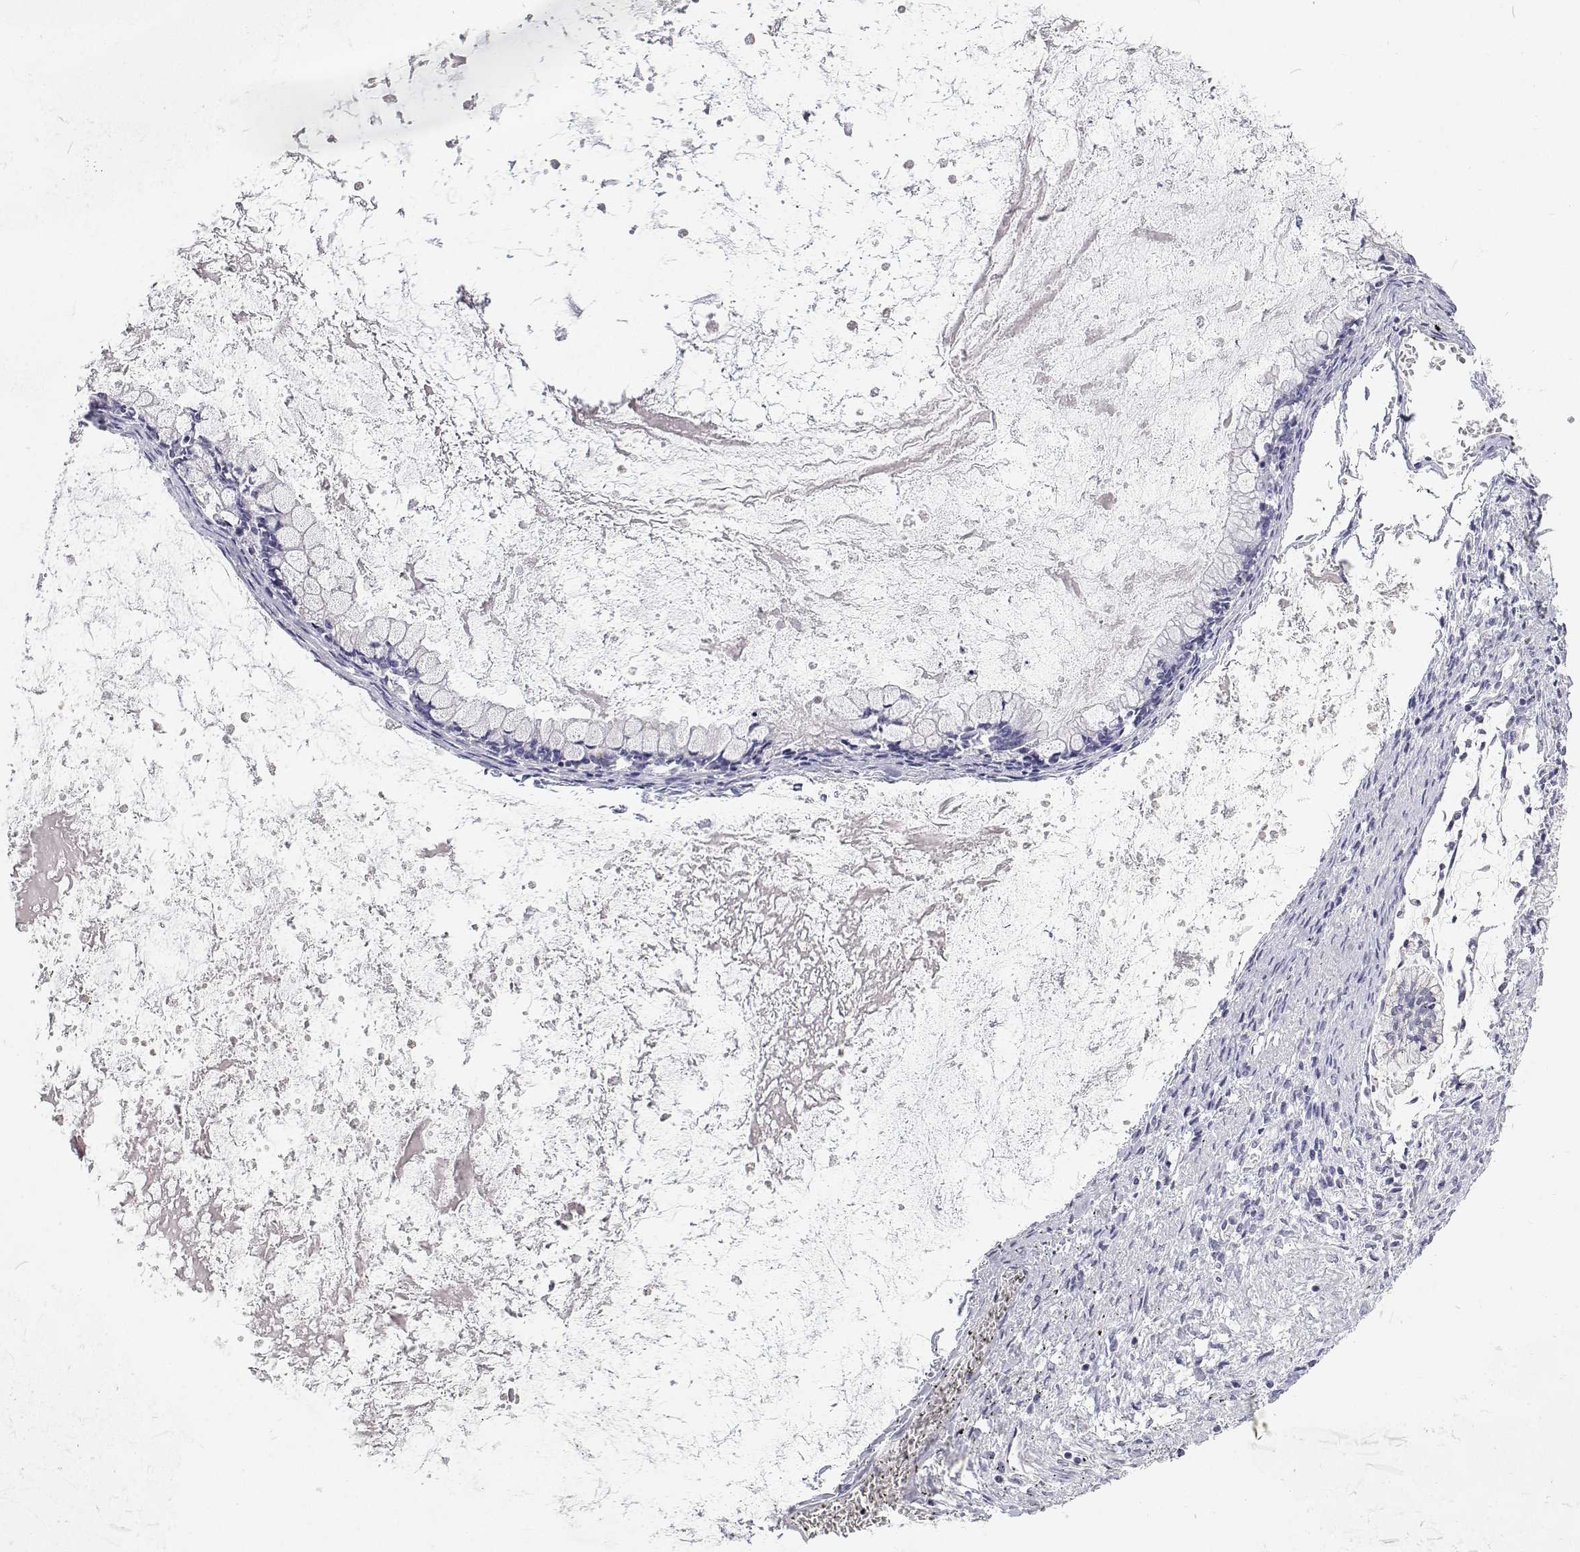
{"staining": {"intensity": "negative", "quantity": "none", "location": "none"}, "tissue": "ovarian cancer", "cell_type": "Tumor cells", "image_type": "cancer", "snomed": [{"axis": "morphology", "description": "Cystadenocarcinoma, mucinous, NOS"}, {"axis": "topography", "description": "Ovary"}], "caption": "This is an IHC image of human mucinous cystadenocarcinoma (ovarian). There is no positivity in tumor cells.", "gene": "NCR2", "patient": {"sex": "female", "age": 67}}